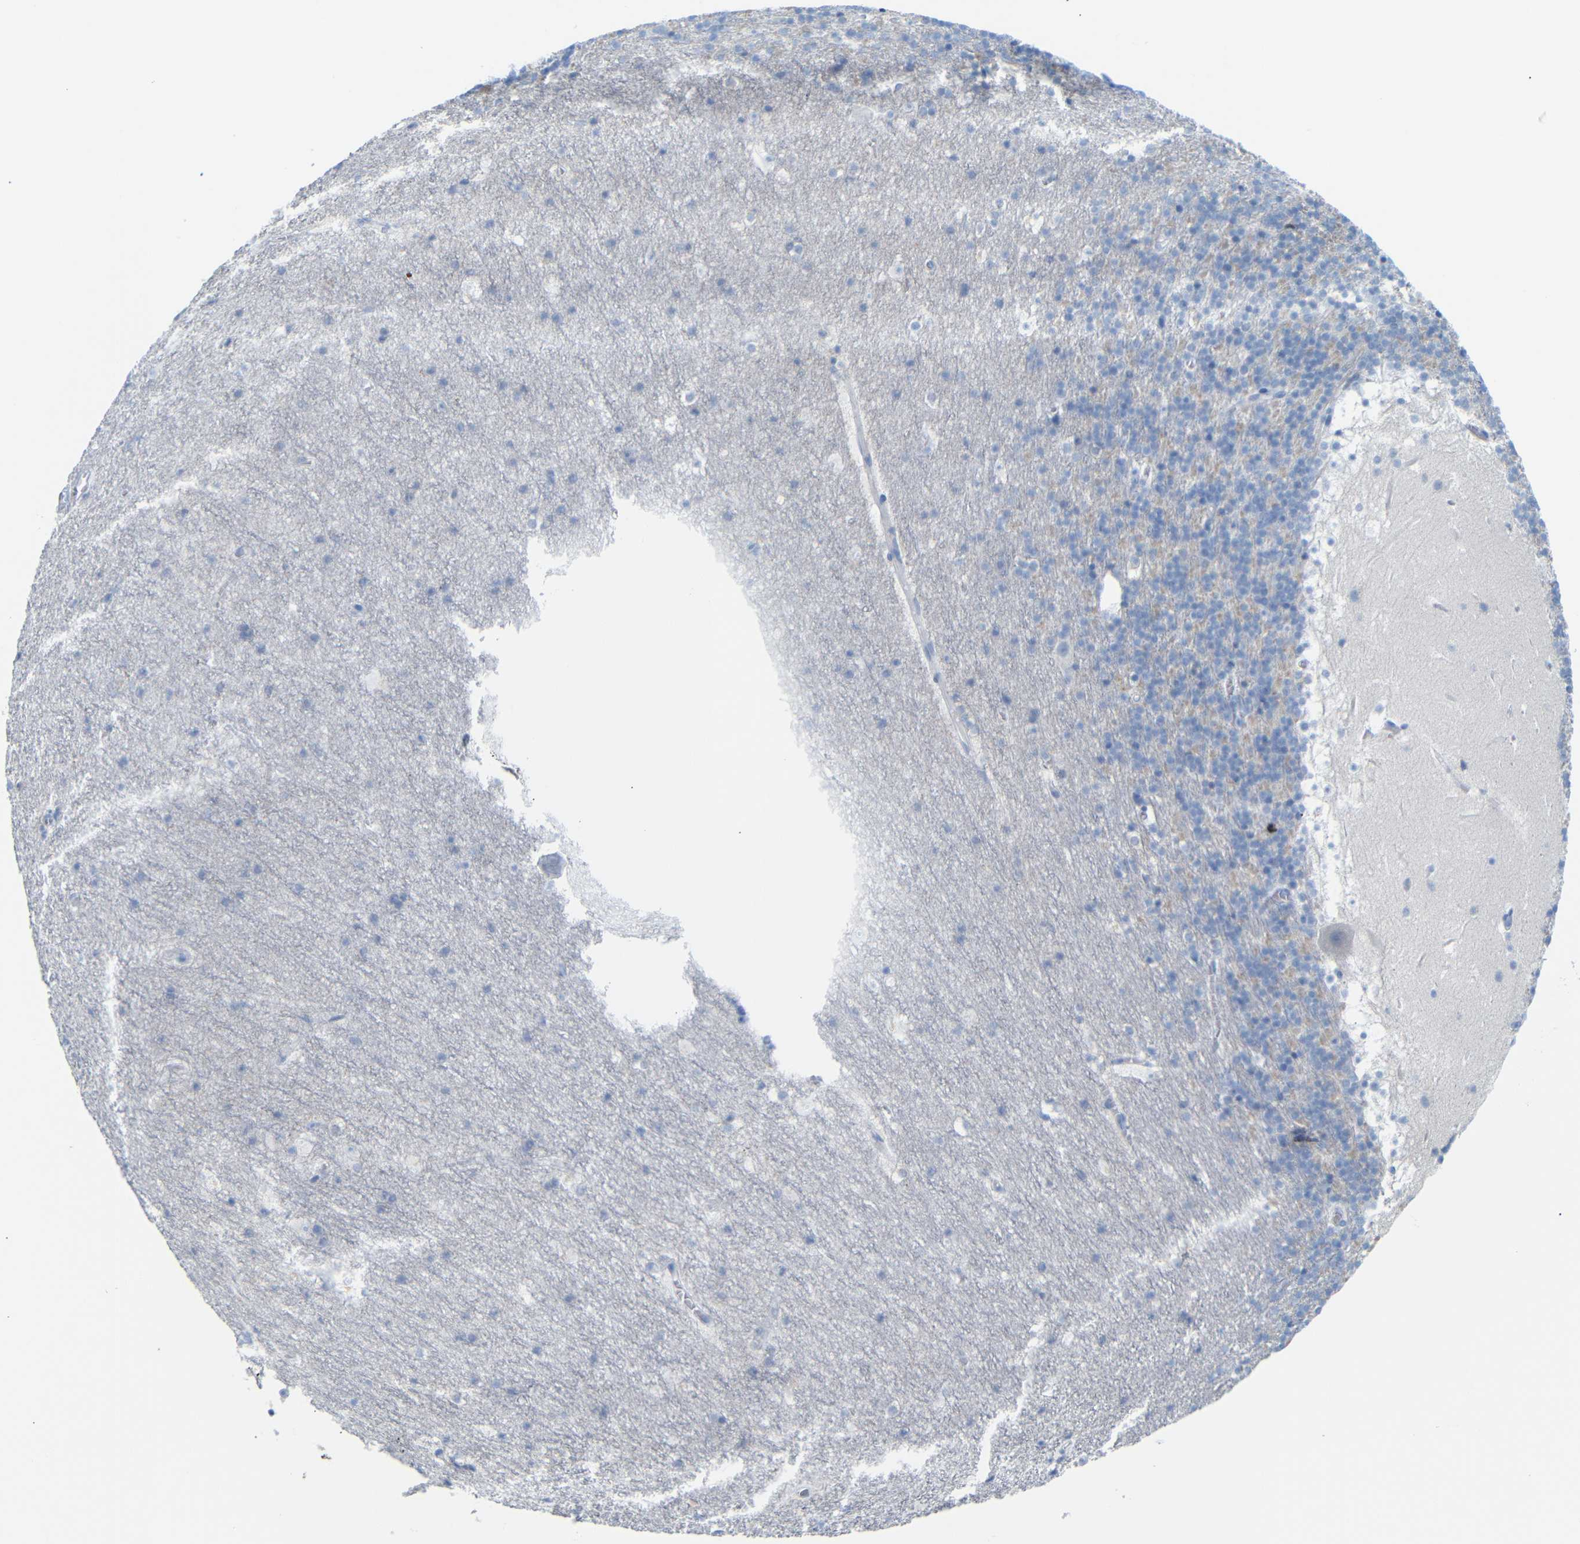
{"staining": {"intensity": "weak", "quantity": "<25%", "location": "cytoplasmic/membranous"}, "tissue": "cerebellum", "cell_type": "Cells in granular layer", "image_type": "normal", "snomed": [{"axis": "morphology", "description": "Normal tissue, NOS"}, {"axis": "topography", "description": "Cerebellum"}], "caption": "A photomicrograph of human cerebellum is negative for staining in cells in granular layer. (Stains: DAB immunohistochemistry with hematoxylin counter stain, Microscopy: brightfield microscopy at high magnification).", "gene": "FCRL1", "patient": {"sex": "male", "age": 45}}